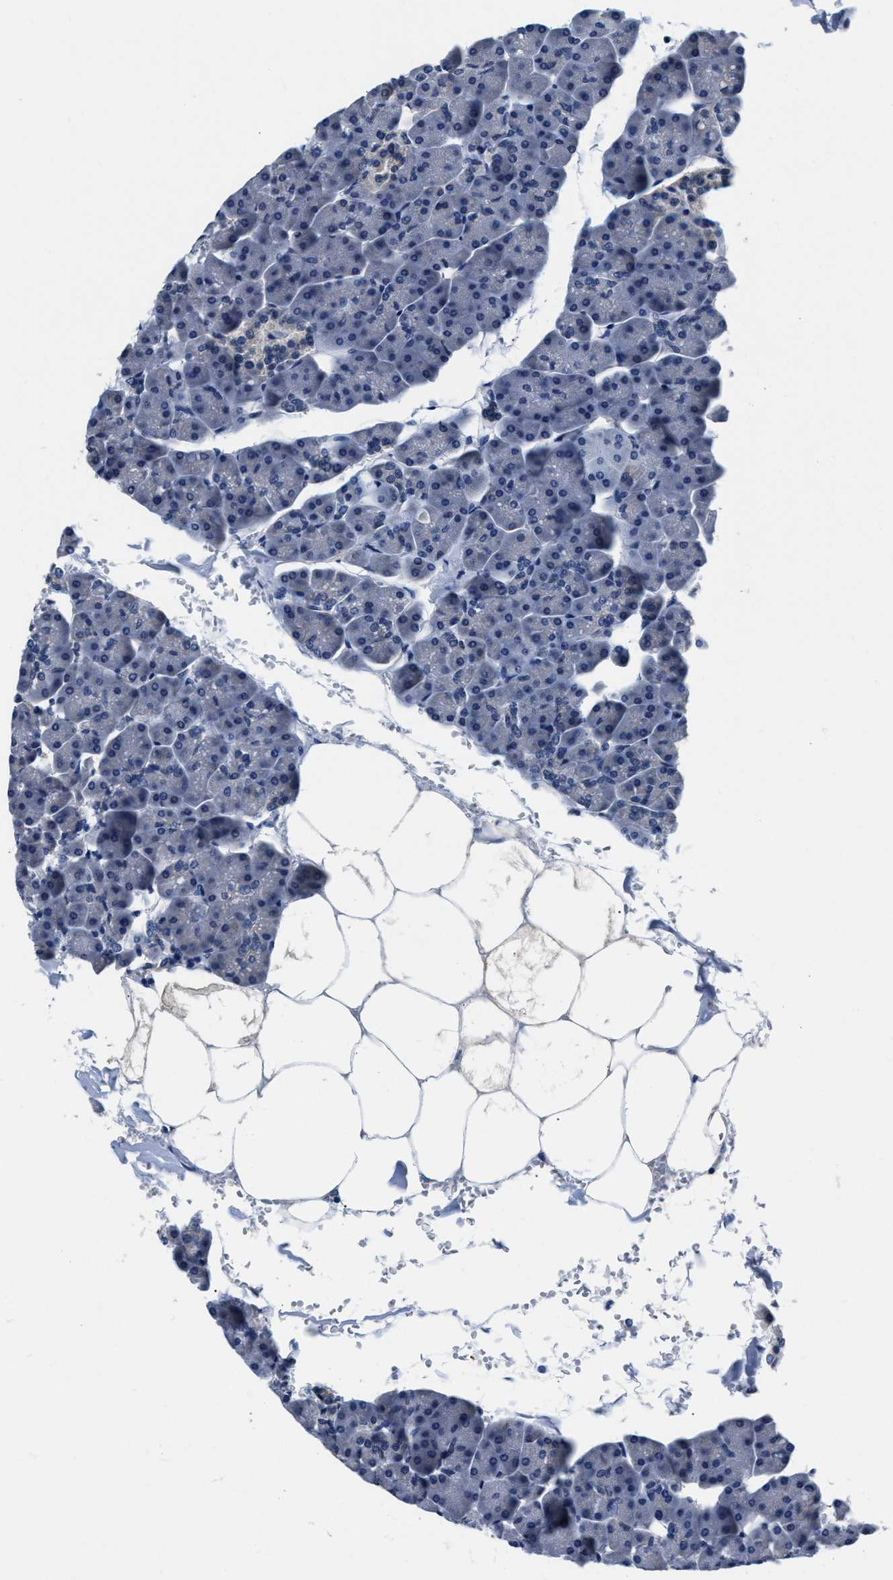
{"staining": {"intensity": "negative", "quantity": "none", "location": "none"}, "tissue": "pancreas", "cell_type": "Exocrine glandular cells", "image_type": "normal", "snomed": [{"axis": "morphology", "description": "Normal tissue, NOS"}, {"axis": "topography", "description": "Pancreas"}], "caption": "High magnification brightfield microscopy of benign pancreas stained with DAB (brown) and counterstained with hematoxylin (blue): exocrine glandular cells show no significant expression. (DAB immunohistochemistry, high magnification).", "gene": "MYH3", "patient": {"sex": "male", "age": 35}}